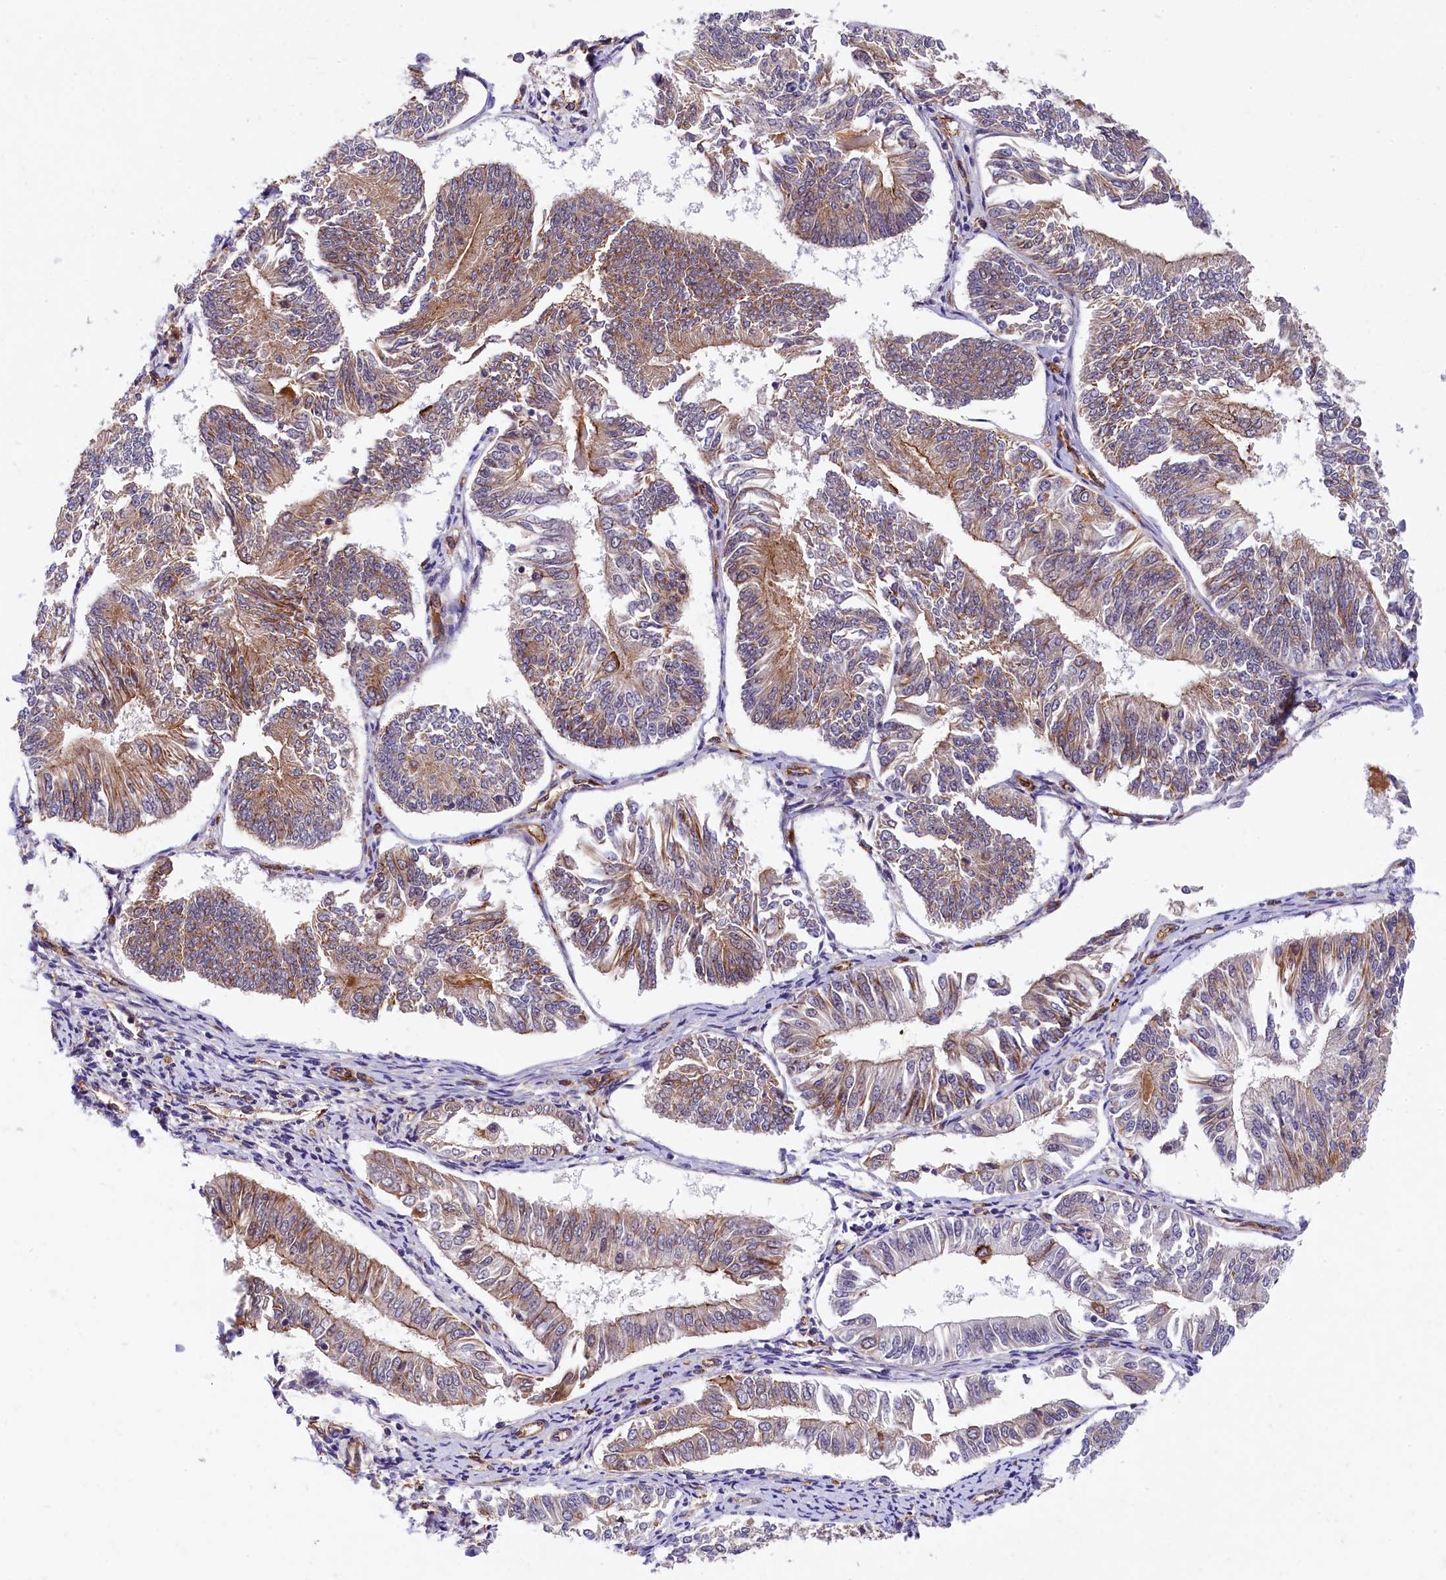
{"staining": {"intensity": "moderate", "quantity": "25%-75%", "location": "cytoplasmic/membranous"}, "tissue": "endometrial cancer", "cell_type": "Tumor cells", "image_type": "cancer", "snomed": [{"axis": "morphology", "description": "Adenocarcinoma, NOS"}, {"axis": "topography", "description": "Endometrium"}], "caption": "A medium amount of moderate cytoplasmic/membranous positivity is present in approximately 25%-75% of tumor cells in adenocarcinoma (endometrial) tissue.", "gene": "ARL14EP", "patient": {"sex": "female", "age": 58}}